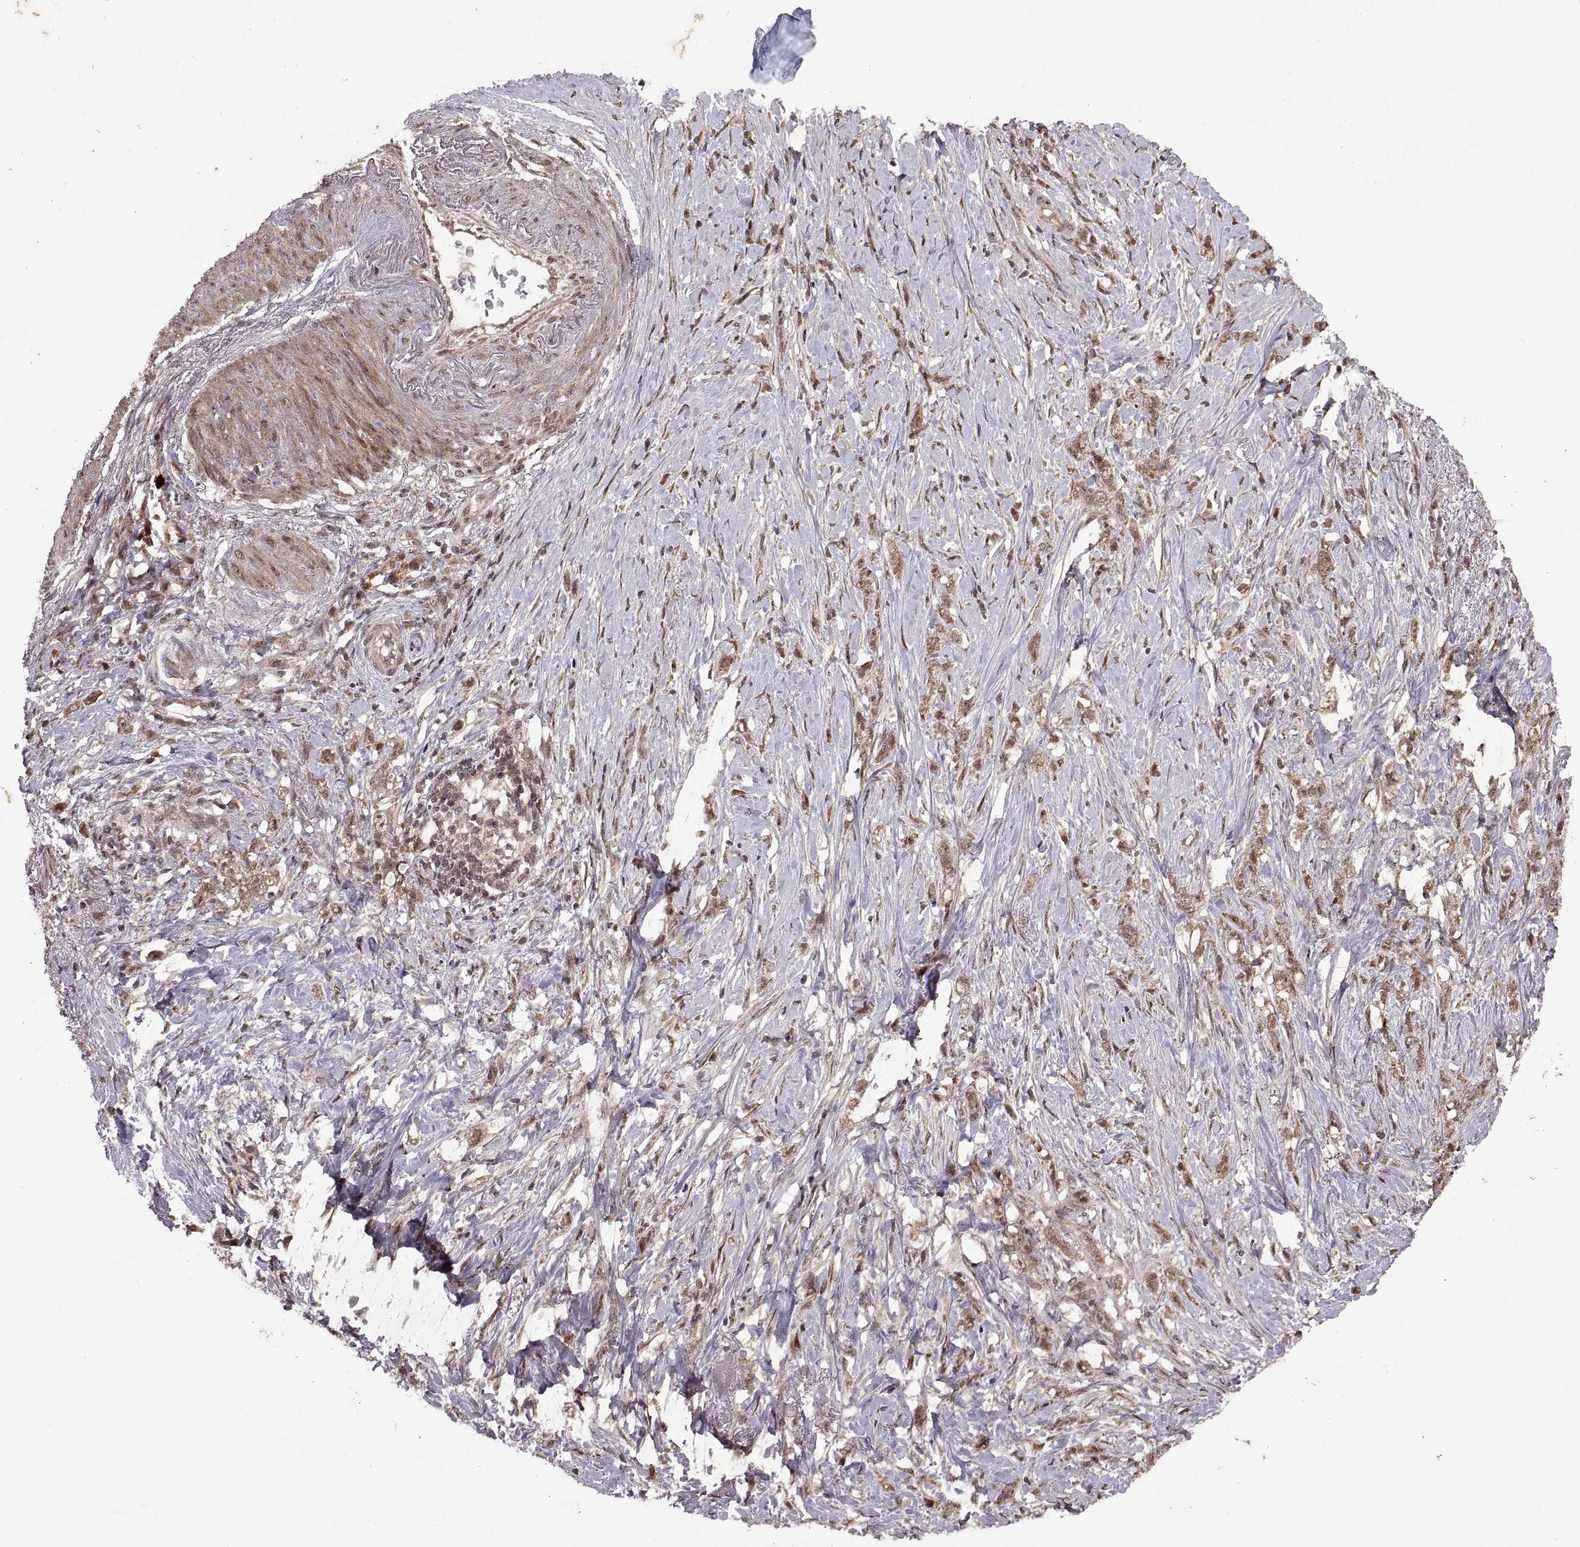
{"staining": {"intensity": "moderate", "quantity": ">75%", "location": "cytoplasmic/membranous"}, "tissue": "stomach cancer", "cell_type": "Tumor cells", "image_type": "cancer", "snomed": [{"axis": "morphology", "description": "Adenocarcinoma, NOS"}, {"axis": "topography", "description": "Stomach, lower"}], "caption": "Stomach cancer tissue exhibits moderate cytoplasmic/membranous expression in approximately >75% of tumor cells", "gene": "PTOV1", "patient": {"sex": "male", "age": 88}}